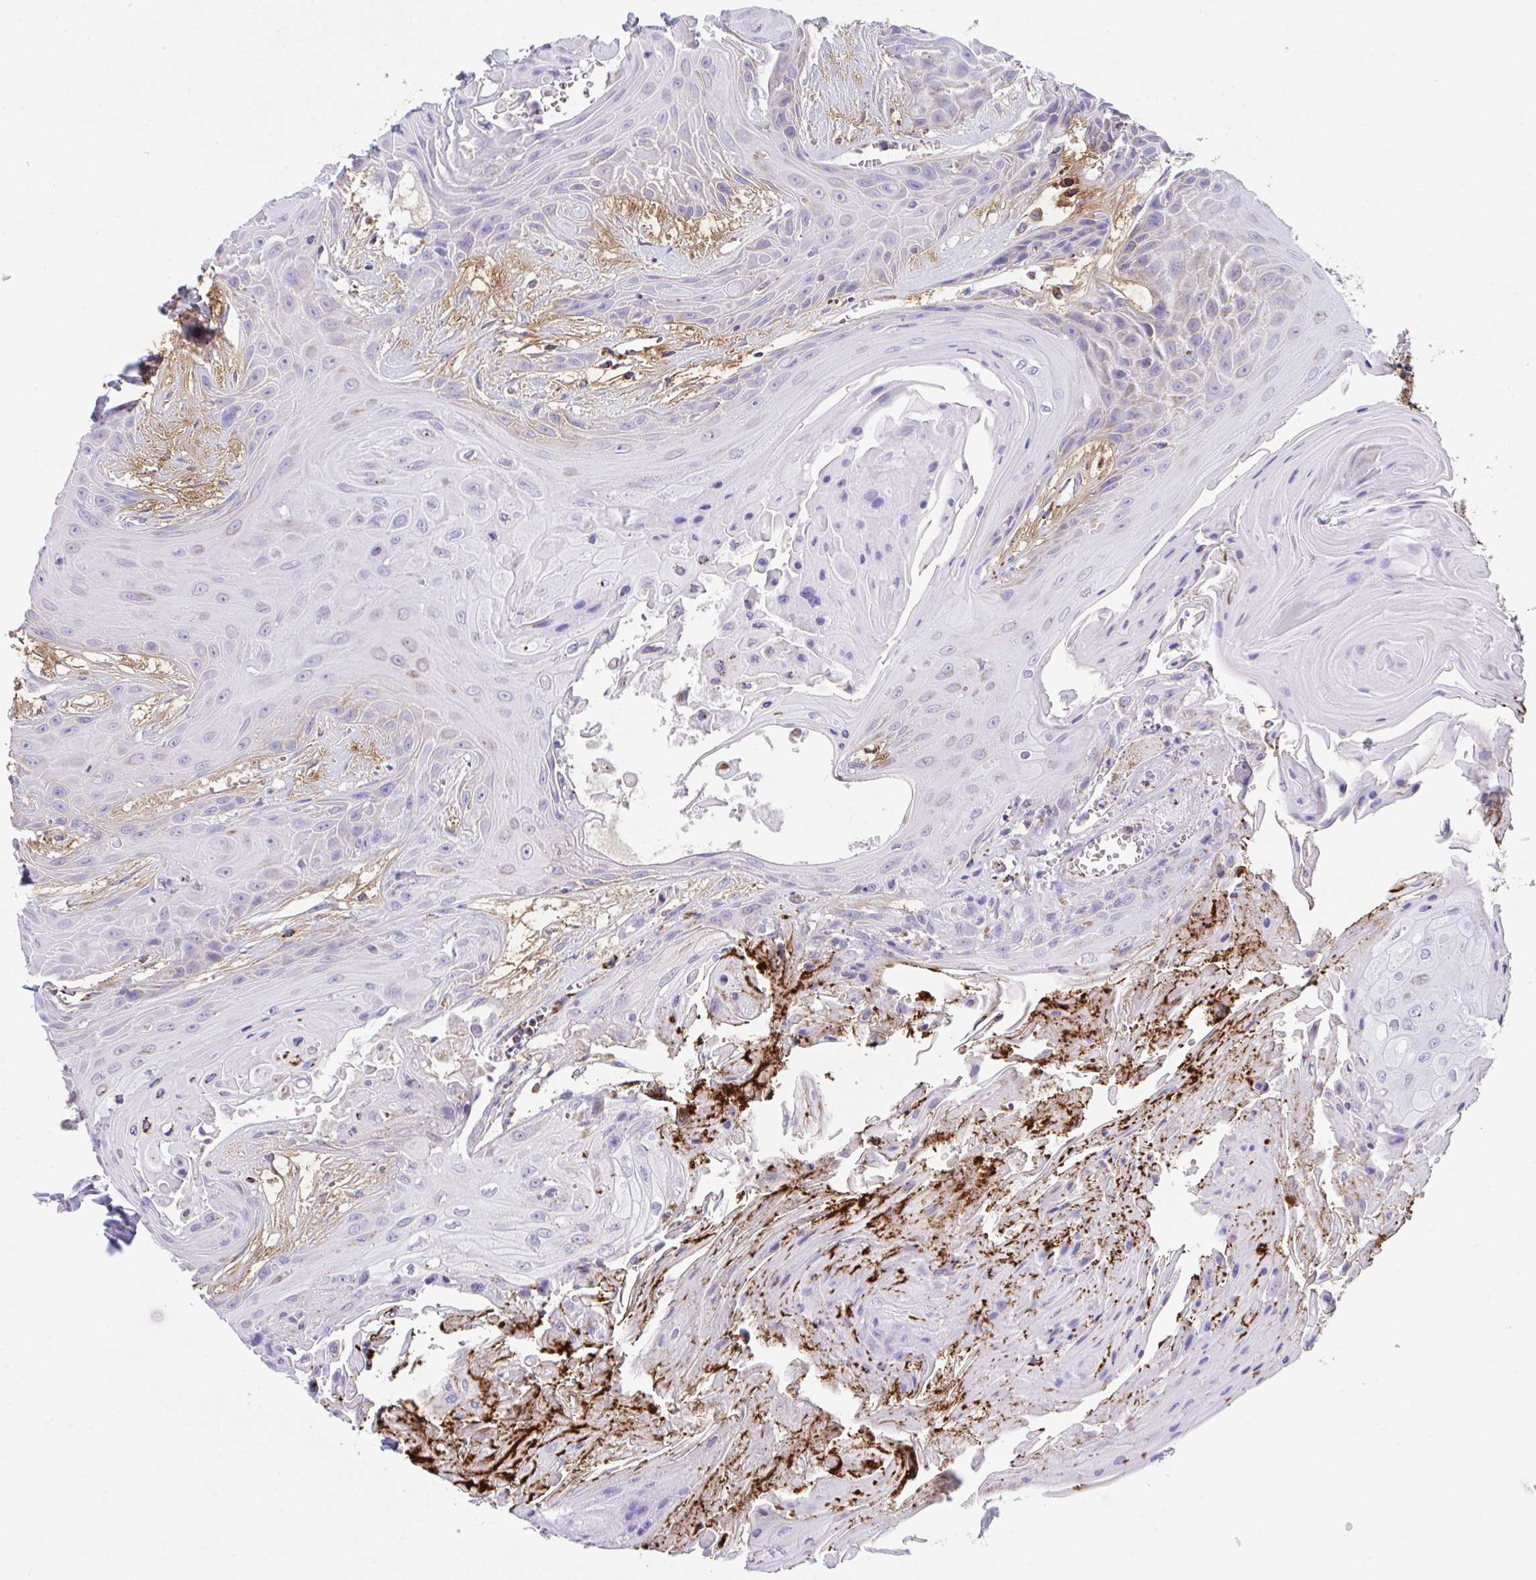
{"staining": {"intensity": "negative", "quantity": "none", "location": "none"}, "tissue": "head and neck cancer", "cell_type": "Tumor cells", "image_type": "cancer", "snomed": [{"axis": "morphology", "description": "Squamous cell carcinoma, NOS"}, {"axis": "topography", "description": "Head-Neck"}], "caption": "Protein analysis of head and neck cancer (squamous cell carcinoma) shows no significant expression in tumor cells.", "gene": "PCMTD2", "patient": {"sex": "female", "age": 73}}